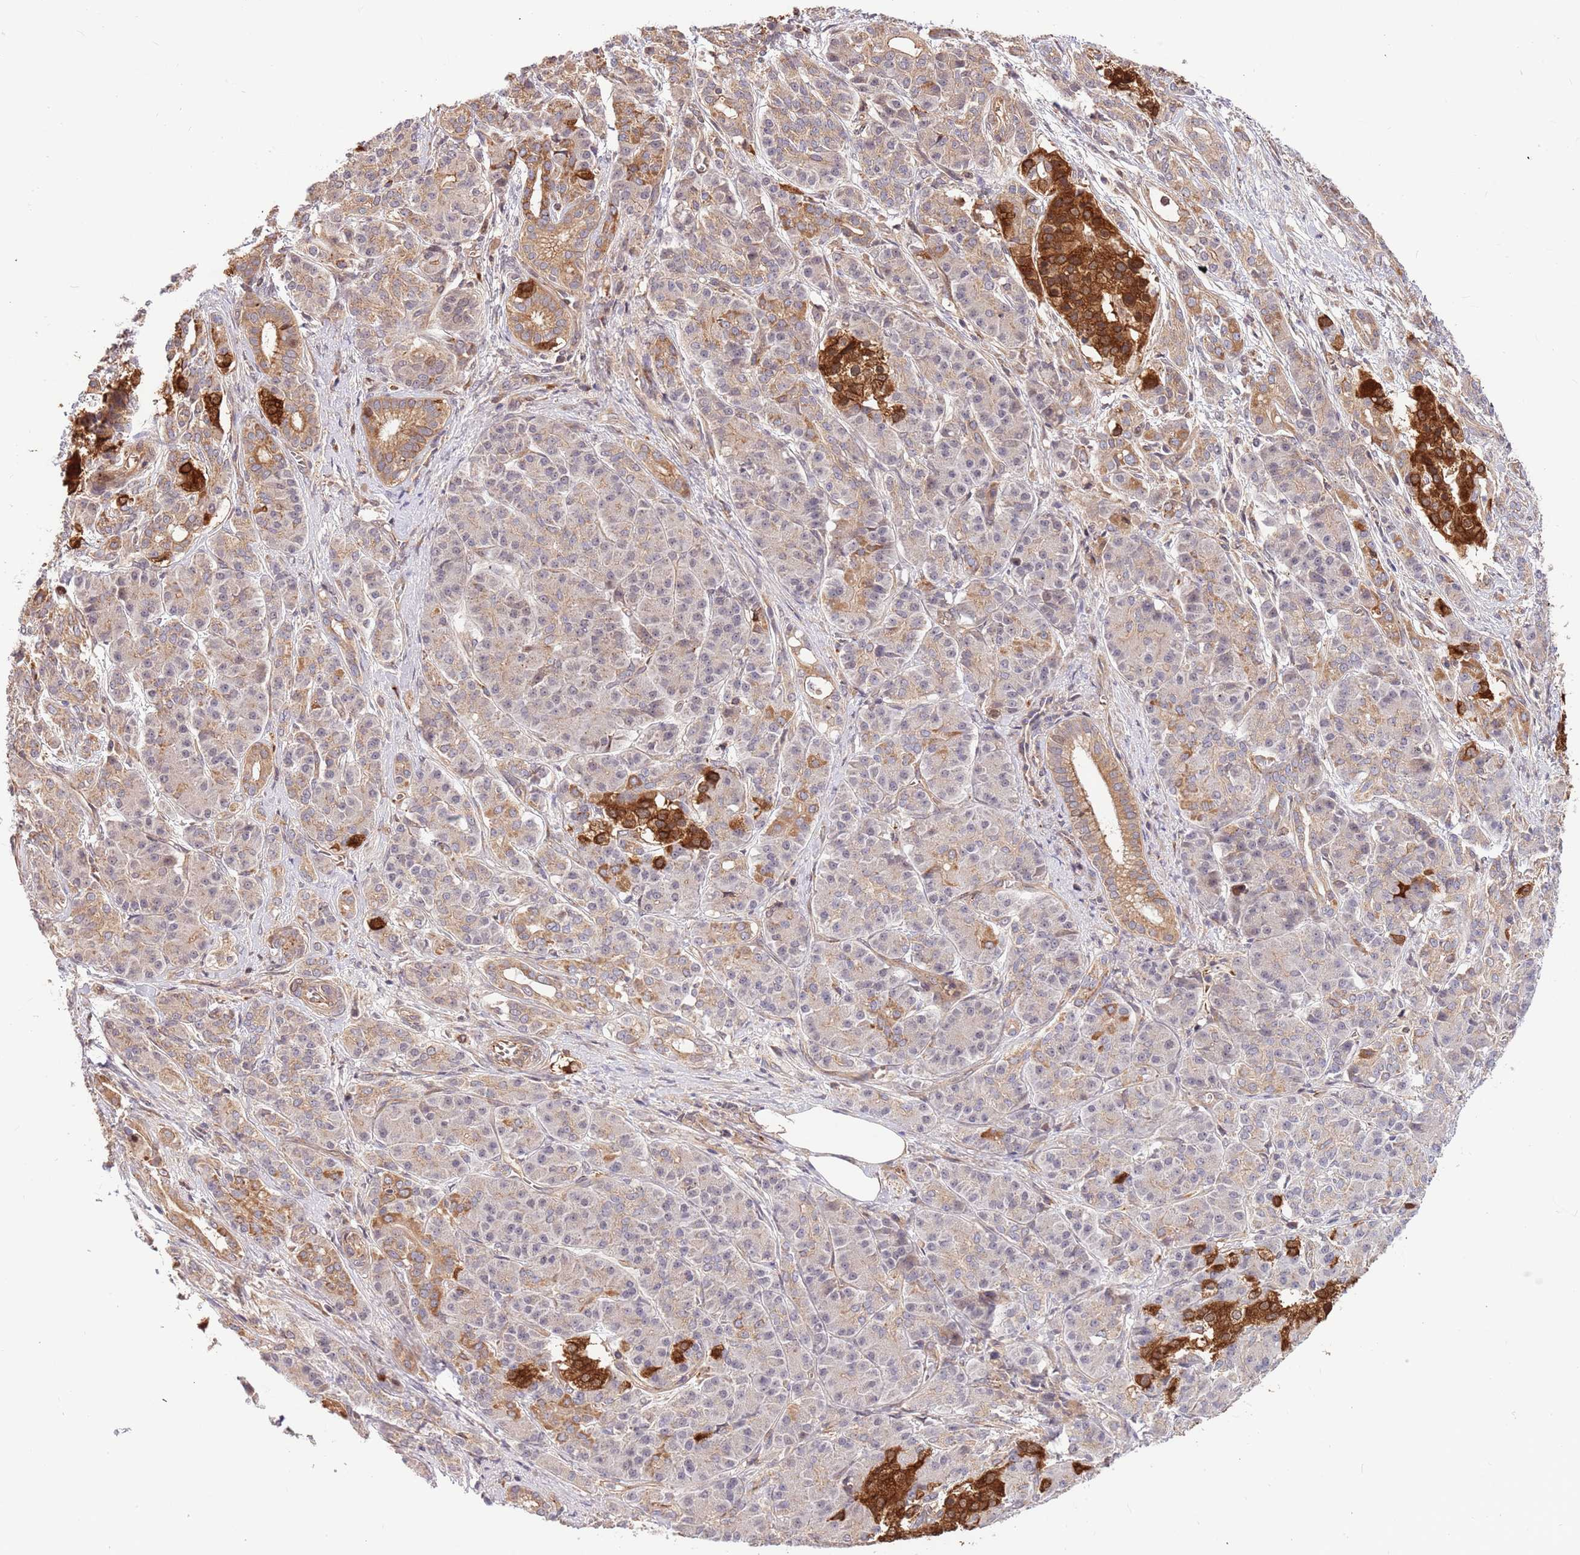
{"staining": {"intensity": "weak", "quantity": "25%-75%", "location": "cytoplasmic/membranous"}, "tissue": "pancreatic cancer", "cell_type": "Tumor cells", "image_type": "cancer", "snomed": [{"axis": "morphology", "description": "Adenocarcinoma, NOS"}, {"axis": "topography", "description": "Pancreas"}], "caption": "A histopathology image of pancreatic adenocarcinoma stained for a protein shows weak cytoplasmic/membranous brown staining in tumor cells. (brown staining indicates protein expression, while blue staining denotes nuclei).", "gene": "HAUS3", "patient": {"sex": "male", "age": 57}}